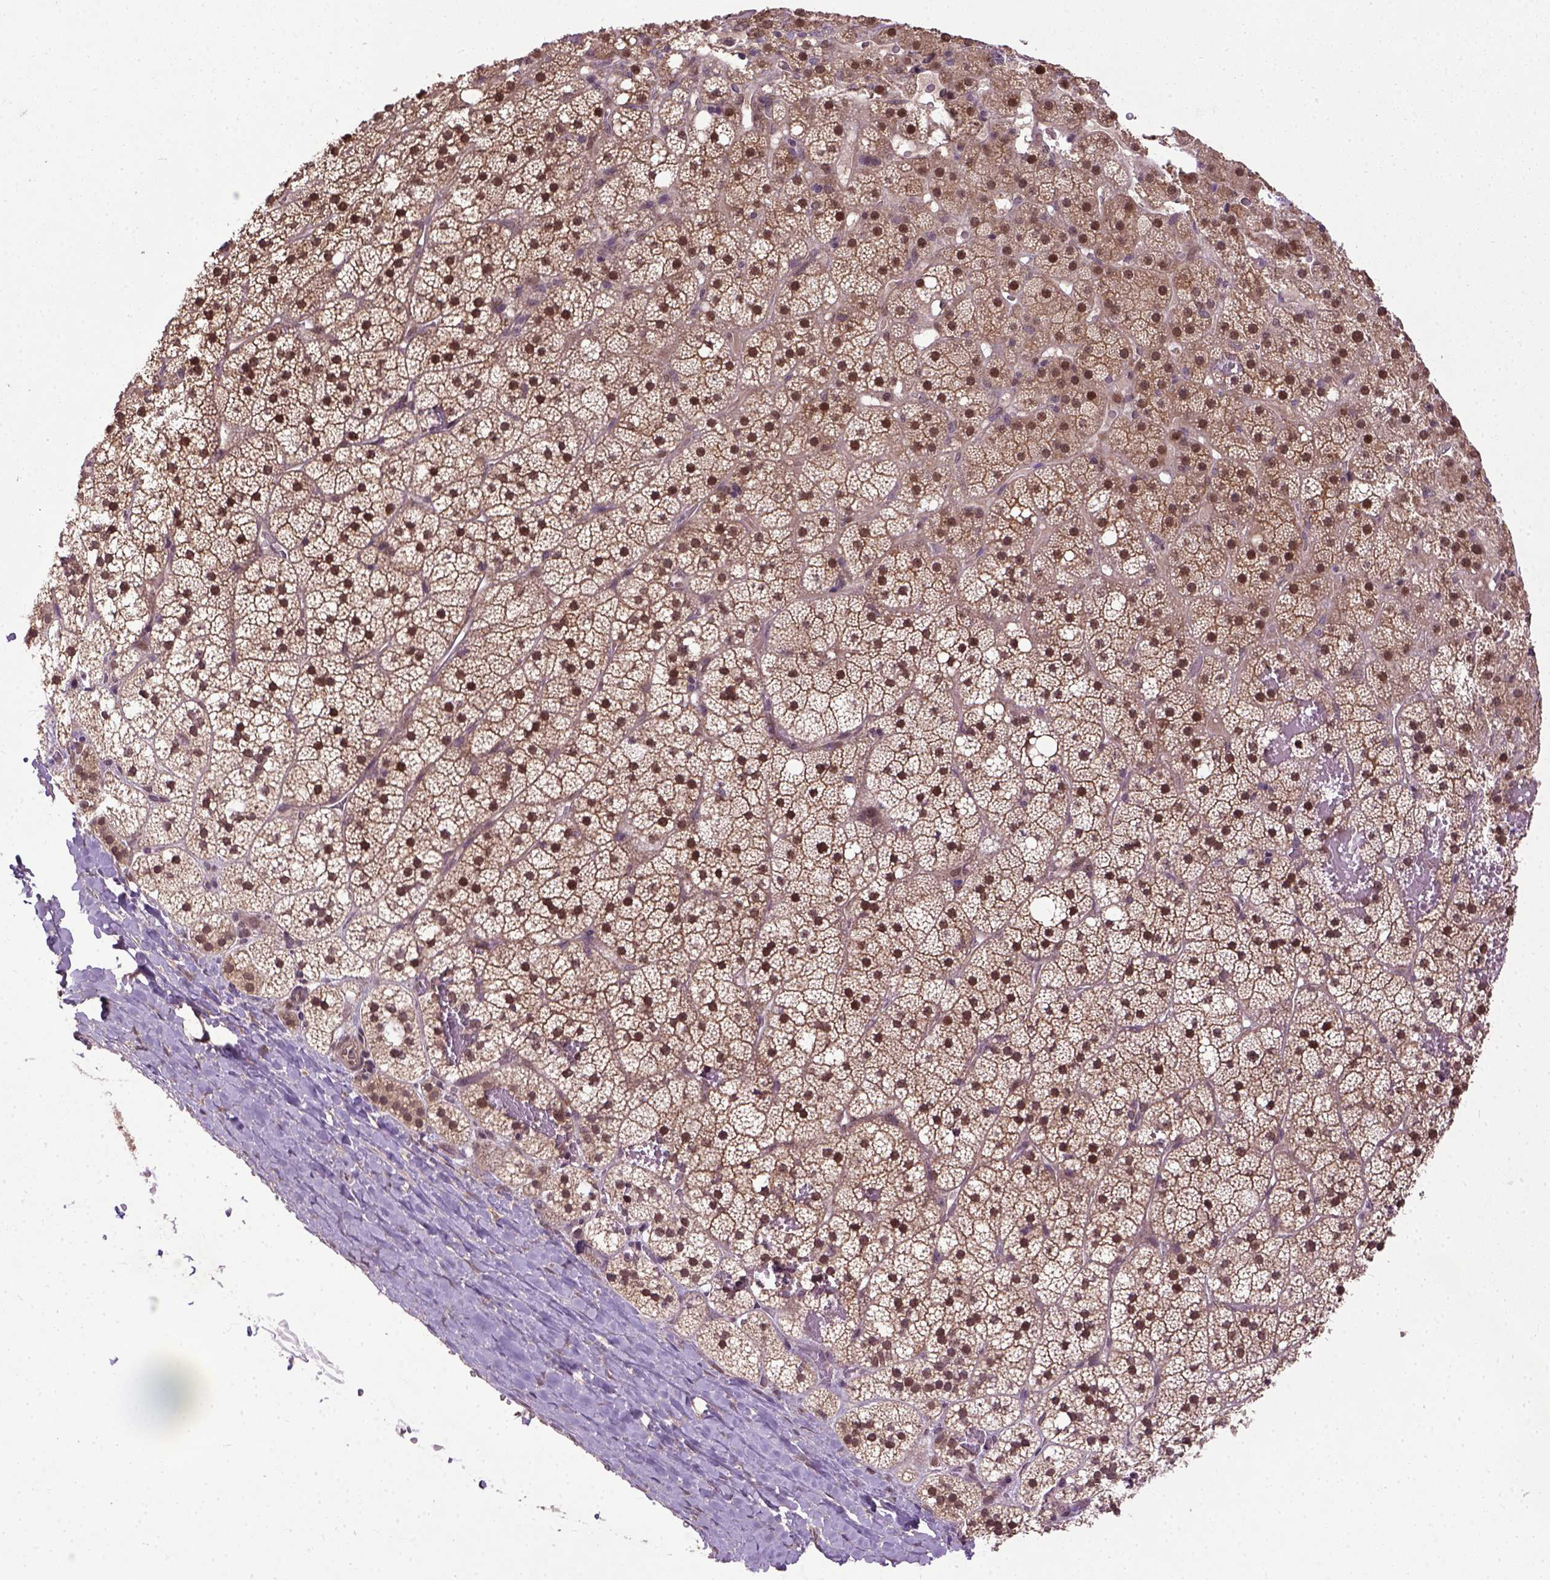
{"staining": {"intensity": "strong", "quantity": ">75%", "location": "cytoplasmic/membranous,nuclear"}, "tissue": "adrenal gland", "cell_type": "Glandular cells", "image_type": "normal", "snomed": [{"axis": "morphology", "description": "Normal tissue, NOS"}, {"axis": "topography", "description": "Adrenal gland"}], "caption": "Immunohistochemical staining of normal adrenal gland displays strong cytoplasmic/membranous,nuclear protein expression in approximately >75% of glandular cells. (IHC, brightfield microscopy, high magnification).", "gene": "UBA3", "patient": {"sex": "male", "age": 53}}